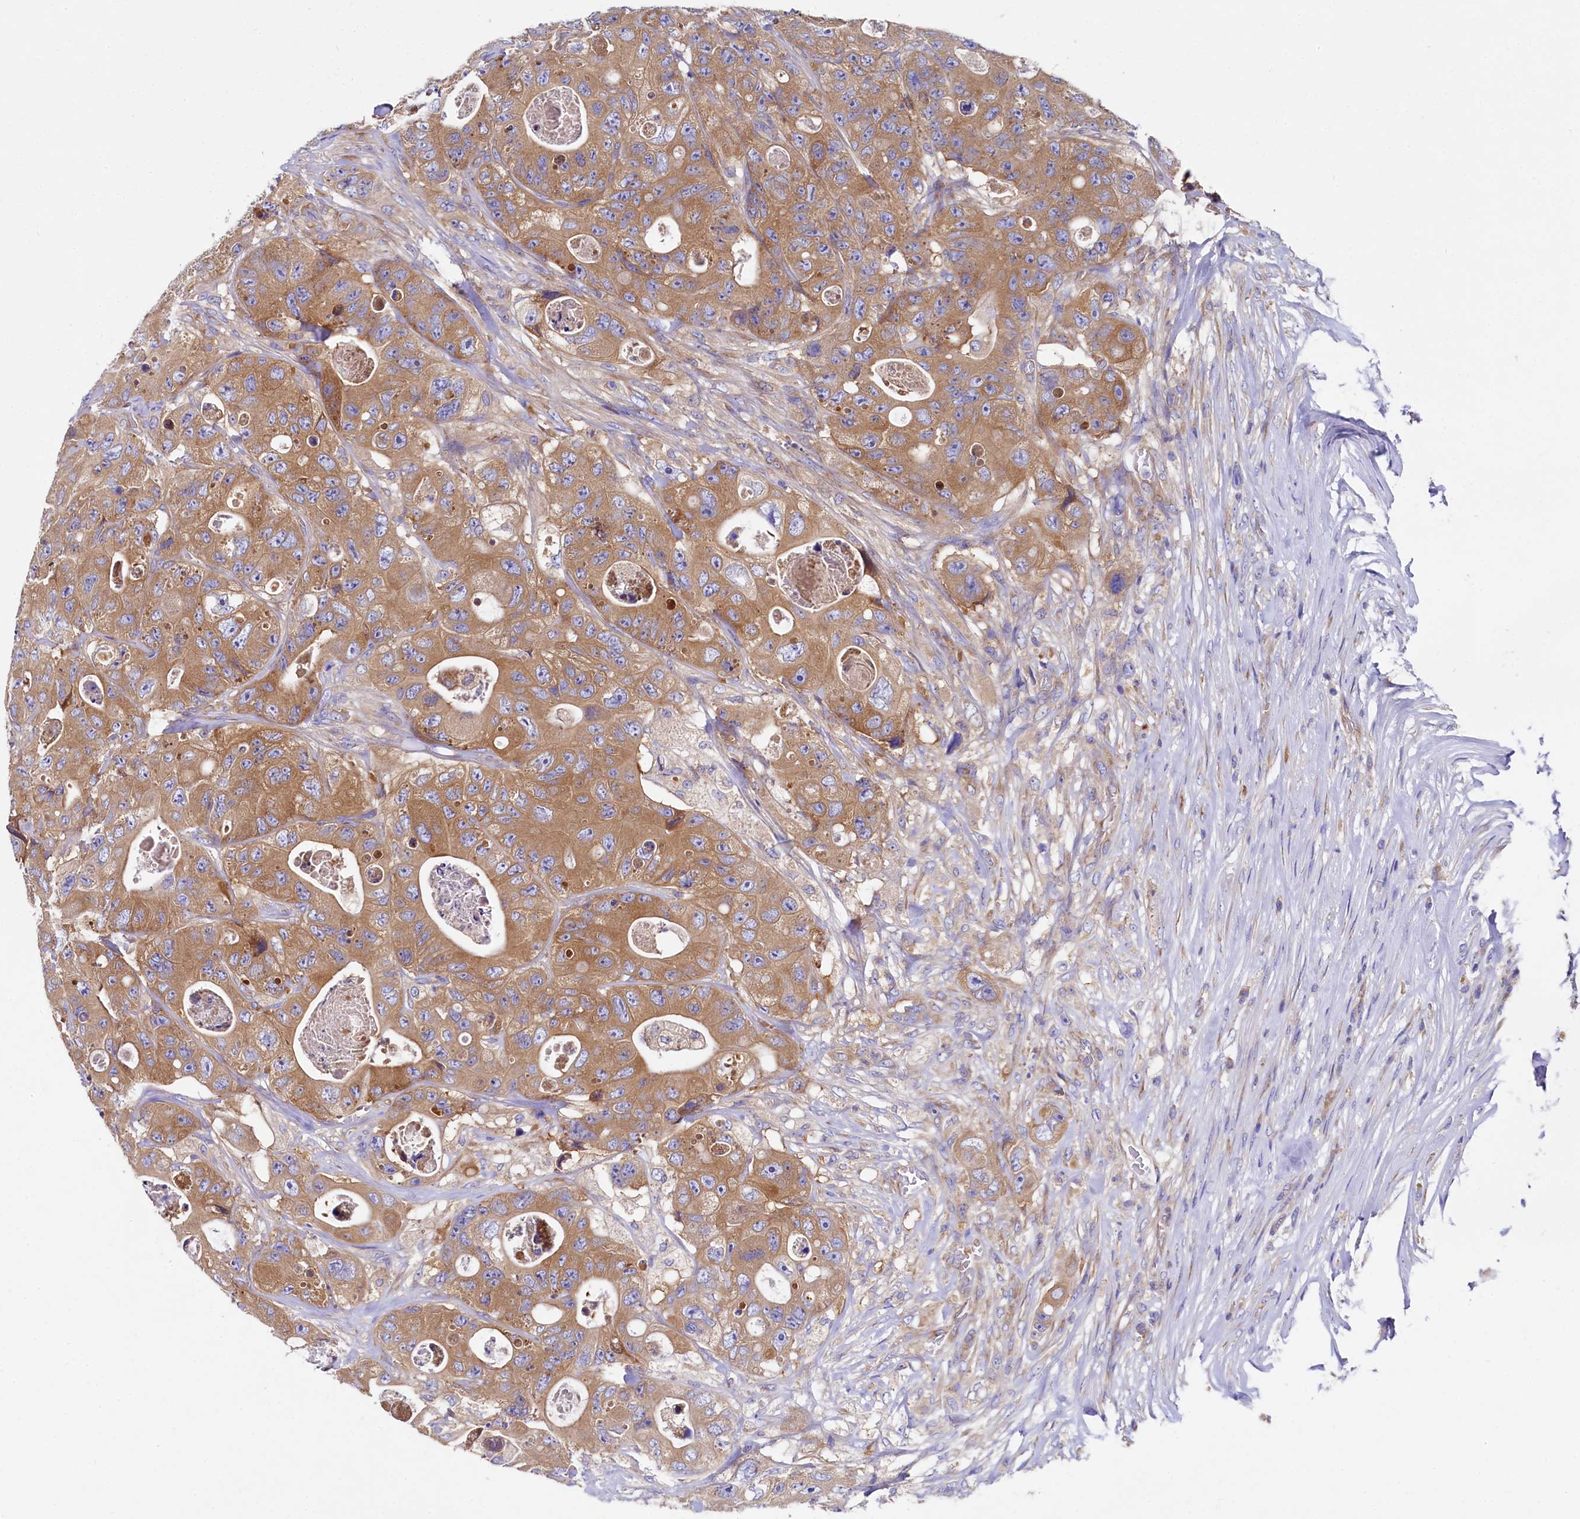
{"staining": {"intensity": "moderate", "quantity": ">75%", "location": "cytoplasmic/membranous"}, "tissue": "colorectal cancer", "cell_type": "Tumor cells", "image_type": "cancer", "snomed": [{"axis": "morphology", "description": "Adenocarcinoma, NOS"}, {"axis": "topography", "description": "Colon"}], "caption": "Immunohistochemistry (IHC) image of colorectal cancer (adenocarcinoma) stained for a protein (brown), which shows medium levels of moderate cytoplasmic/membranous expression in approximately >75% of tumor cells.", "gene": "QARS1", "patient": {"sex": "female", "age": 46}}